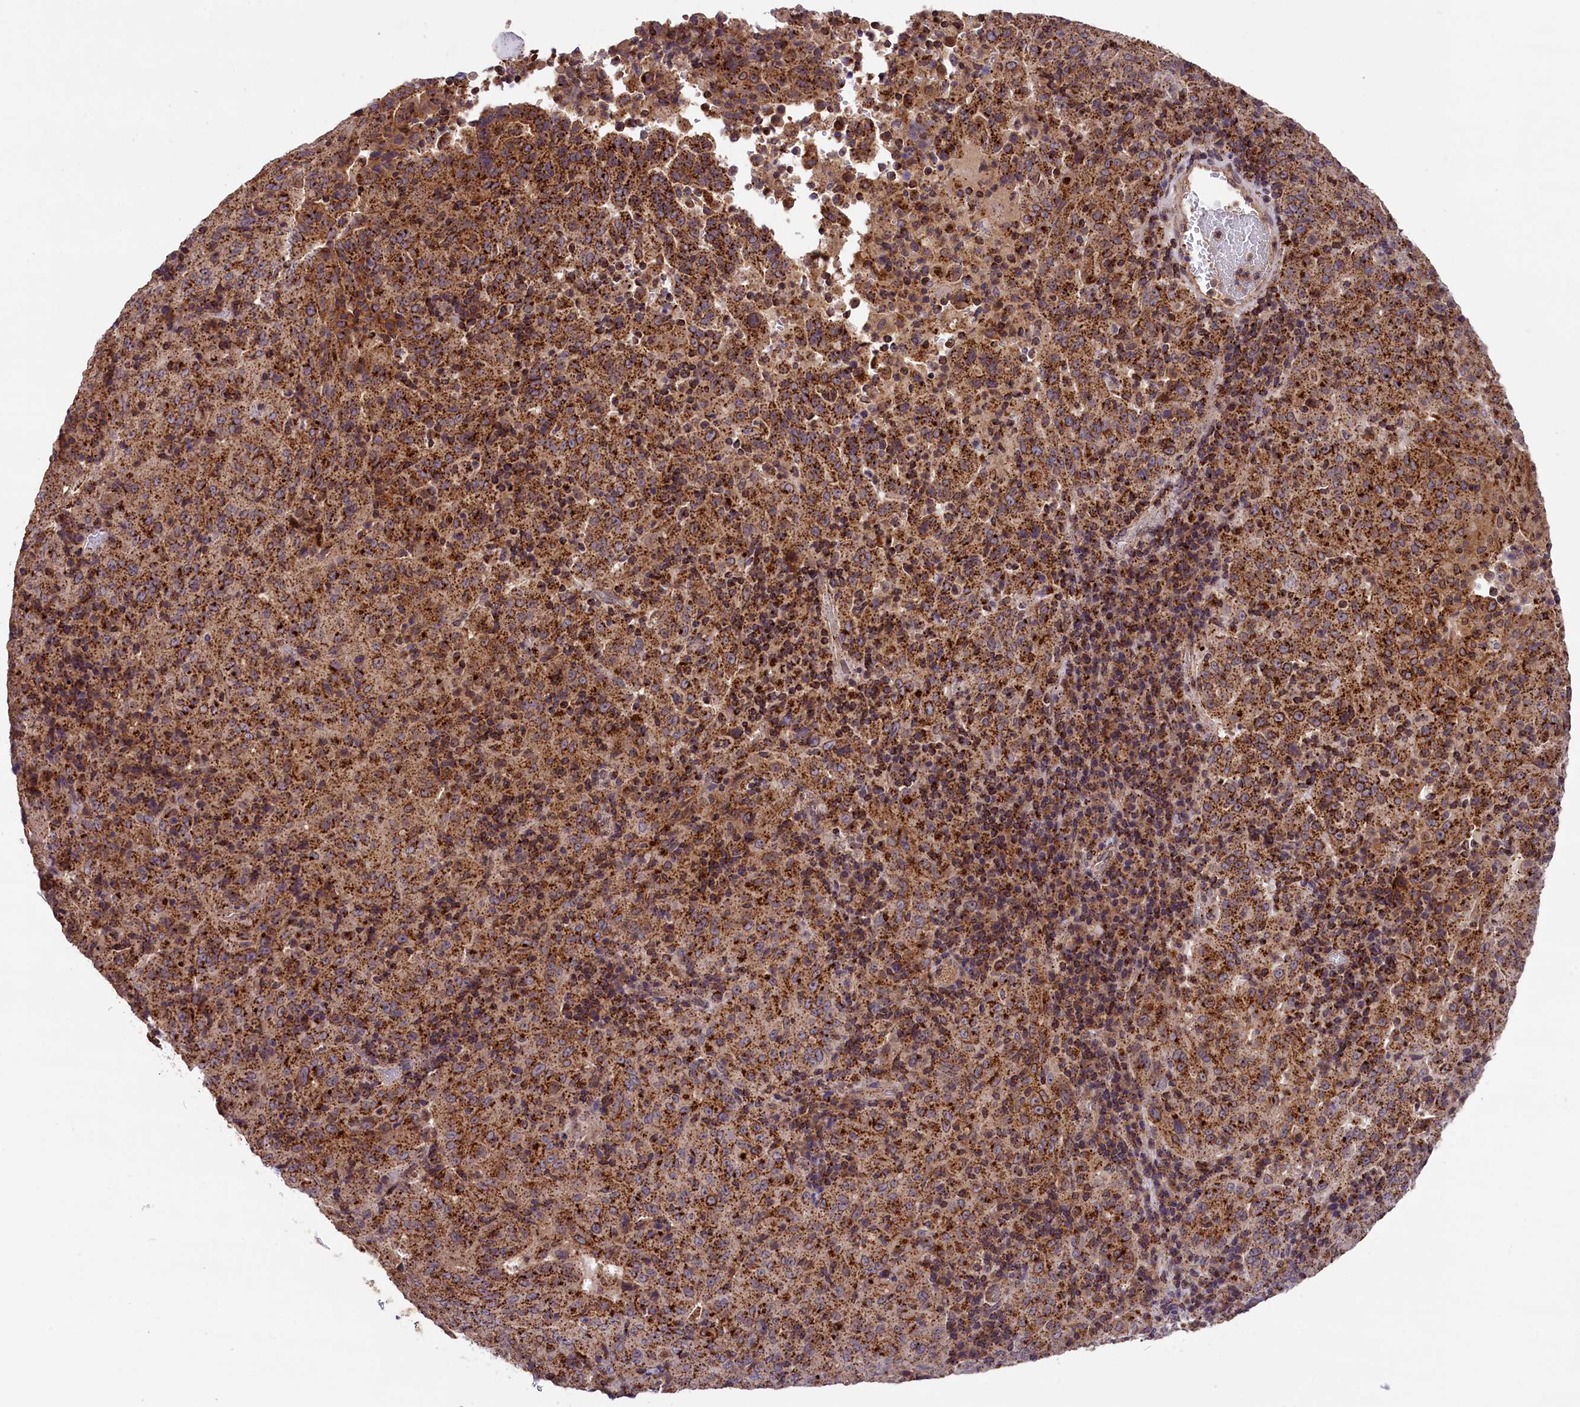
{"staining": {"intensity": "strong", "quantity": ">75%", "location": "cytoplasmic/membranous"}, "tissue": "pancreatic cancer", "cell_type": "Tumor cells", "image_type": "cancer", "snomed": [{"axis": "morphology", "description": "Adenocarcinoma, NOS"}, {"axis": "topography", "description": "Pancreas"}], "caption": "Pancreatic cancer was stained to show a protein in brown. There is high levels of strong cytoplasmic/membranous staining in approximately >75% of tumor cells.", "gene": "IST1", "patient": {"sex": "male", "age": 63}}